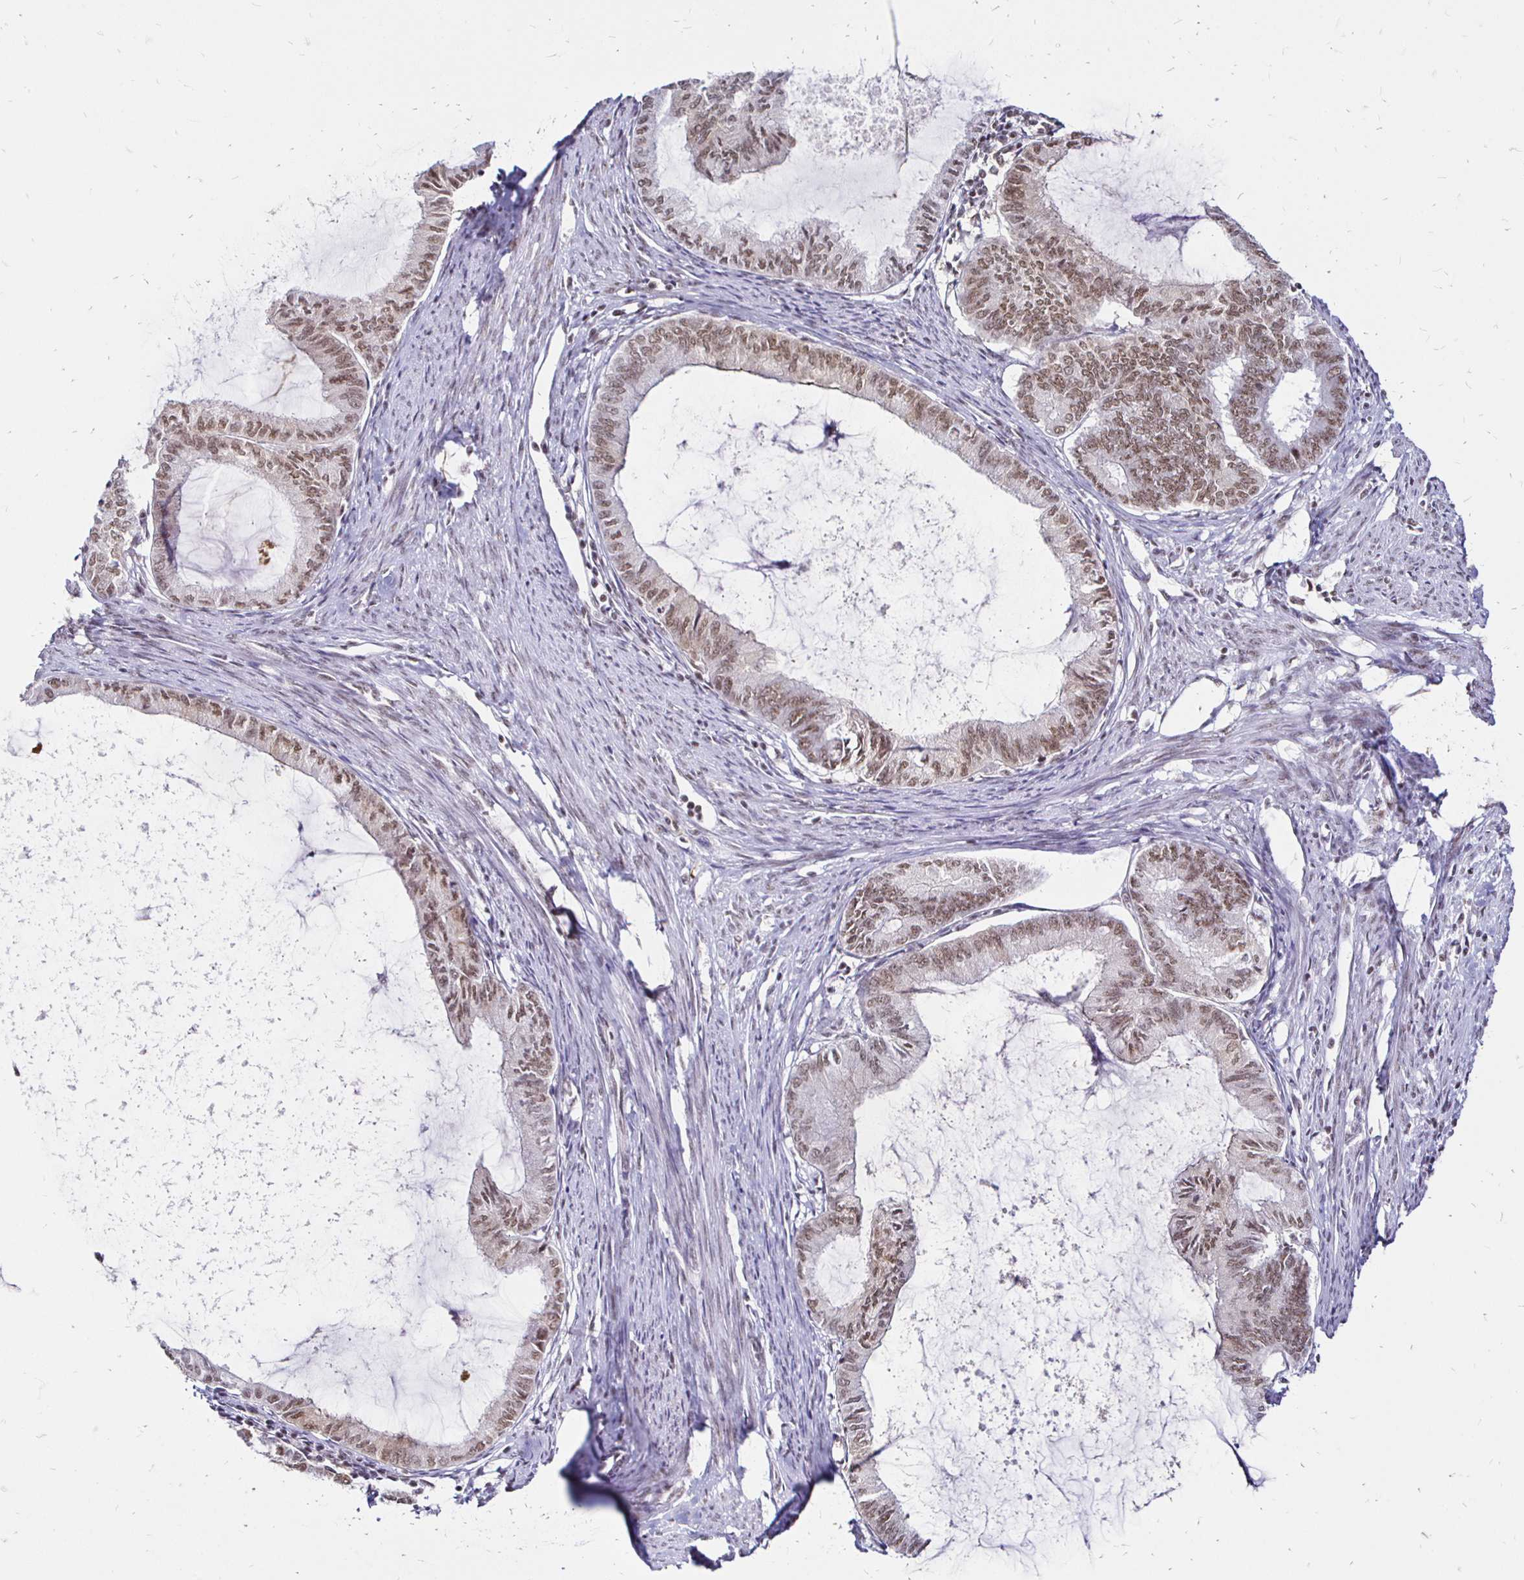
{"staining": {"intensity": "moderate", "quantity": ">75%", "location": "nuclear"}, "tissue": "endometrial cancer", "cell_type": "Tumor cells", "image_type": "cancer", "snomed": [{"axis": "morphology", "description": "Adenocarcinoma, NOS"}, {"axis": "topography", "description": "Endometrium"}], "caption": "Immunohistochemistry (IHC) (DAB (3,3'-diaminobenzidine)) staining of adenocarcinoma (endometrial) shows moderate nuclear protein staining in approximately >75% of tumor cells.", "gene": "SIN3A", "patient": {"sex": "female", "age": 86}}